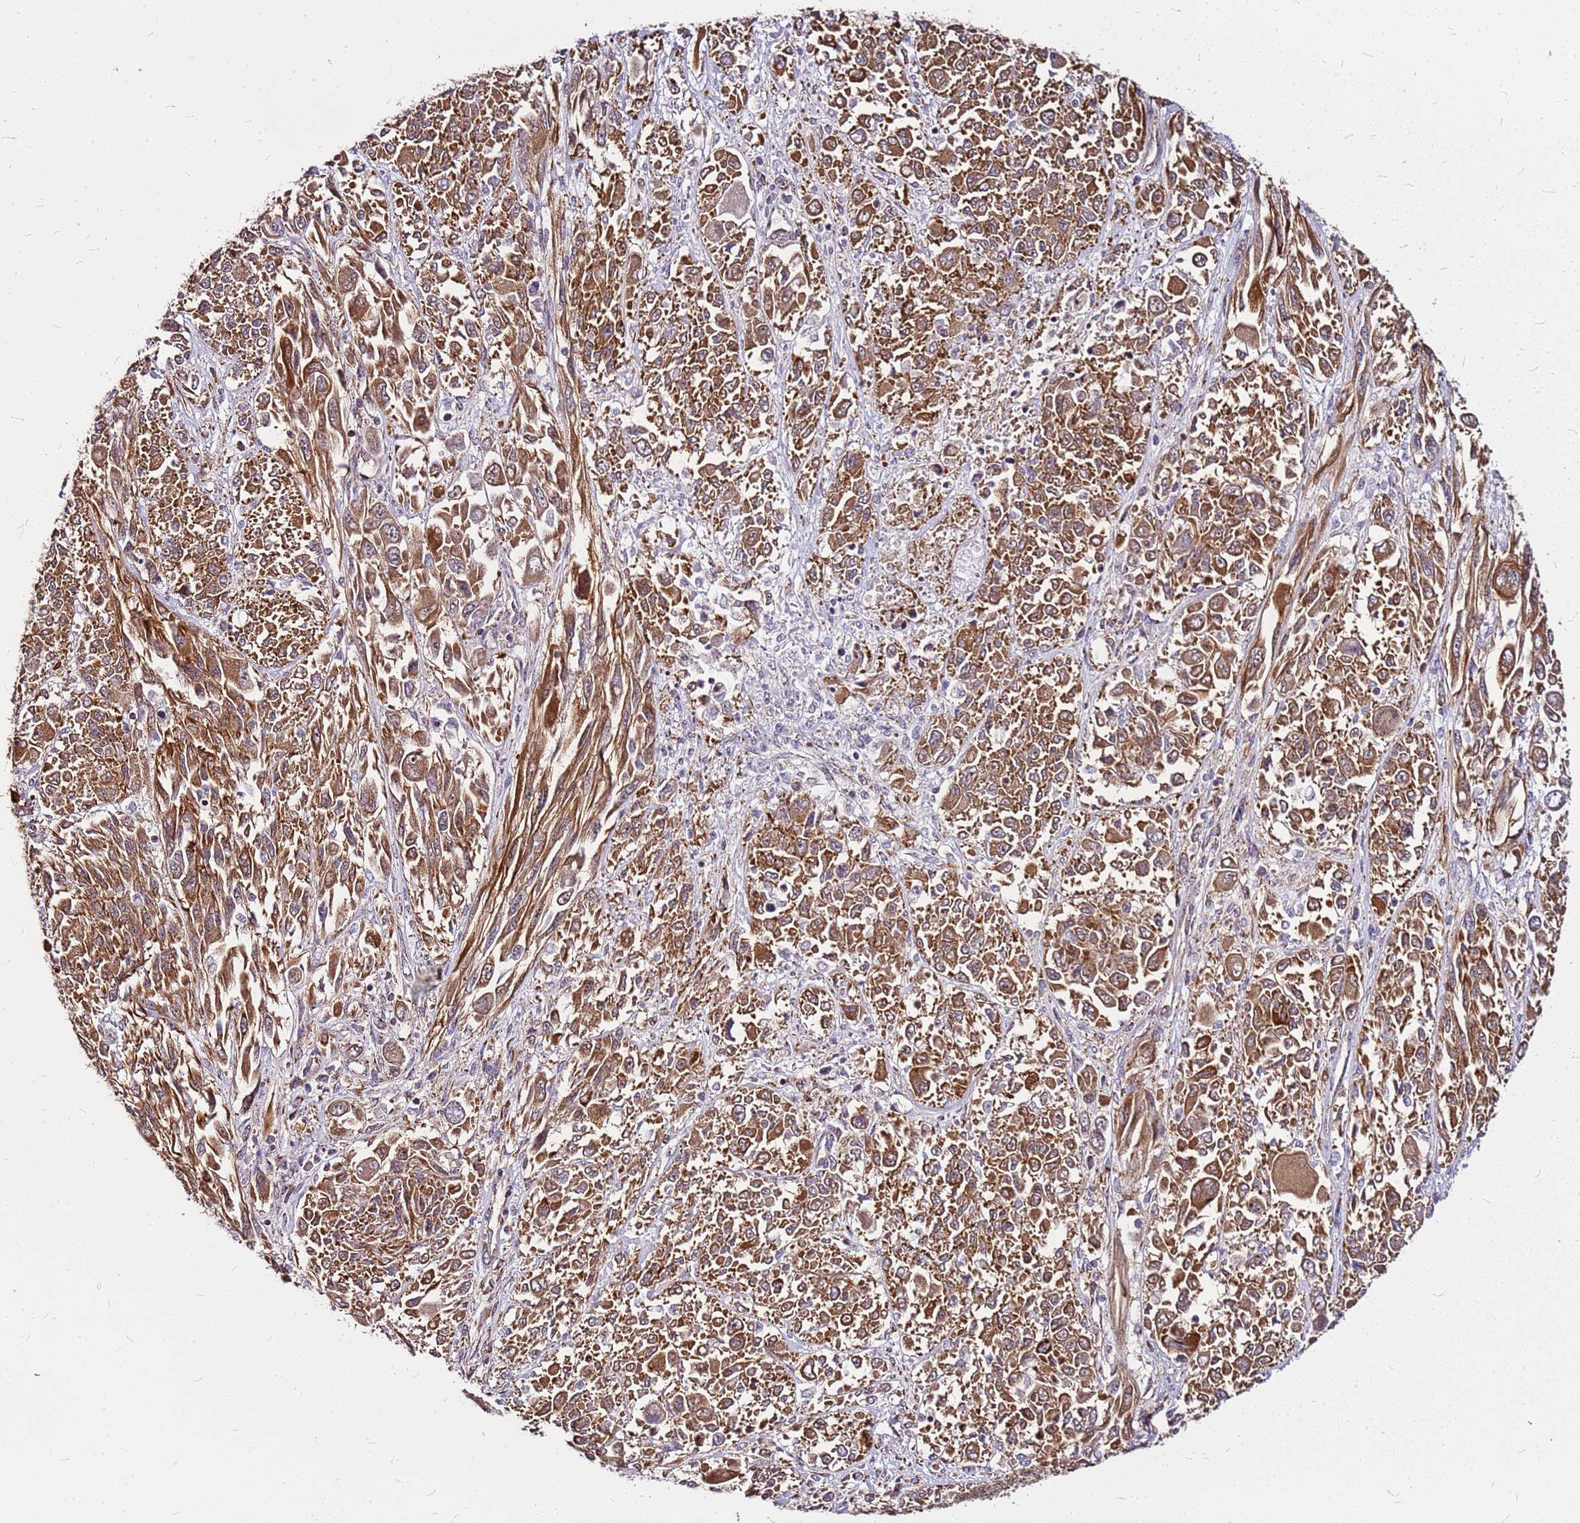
{"staining": {"intensity": "moderate", "quantity": ">75%", "location": "cytoplasmic/membranous"}, "tissue": "melanoma", "cell_type": "Tumor cells", "image_type": "cancer", "snomed": [{"axis": "morphology", "description": "Malignant melanoma, NOS"}, {"axis": "topography", "description": "Skin"}], "caption": "DAB (3,3'-diaminobenzidine) immunohistochemical staining of human malignant melanoma exhibits moderate cytoplasmic/membranous protein expression in about >75% of tumor cells.", "gene": "OR51T1", "patient": {"sex": "female", "age": 91}}